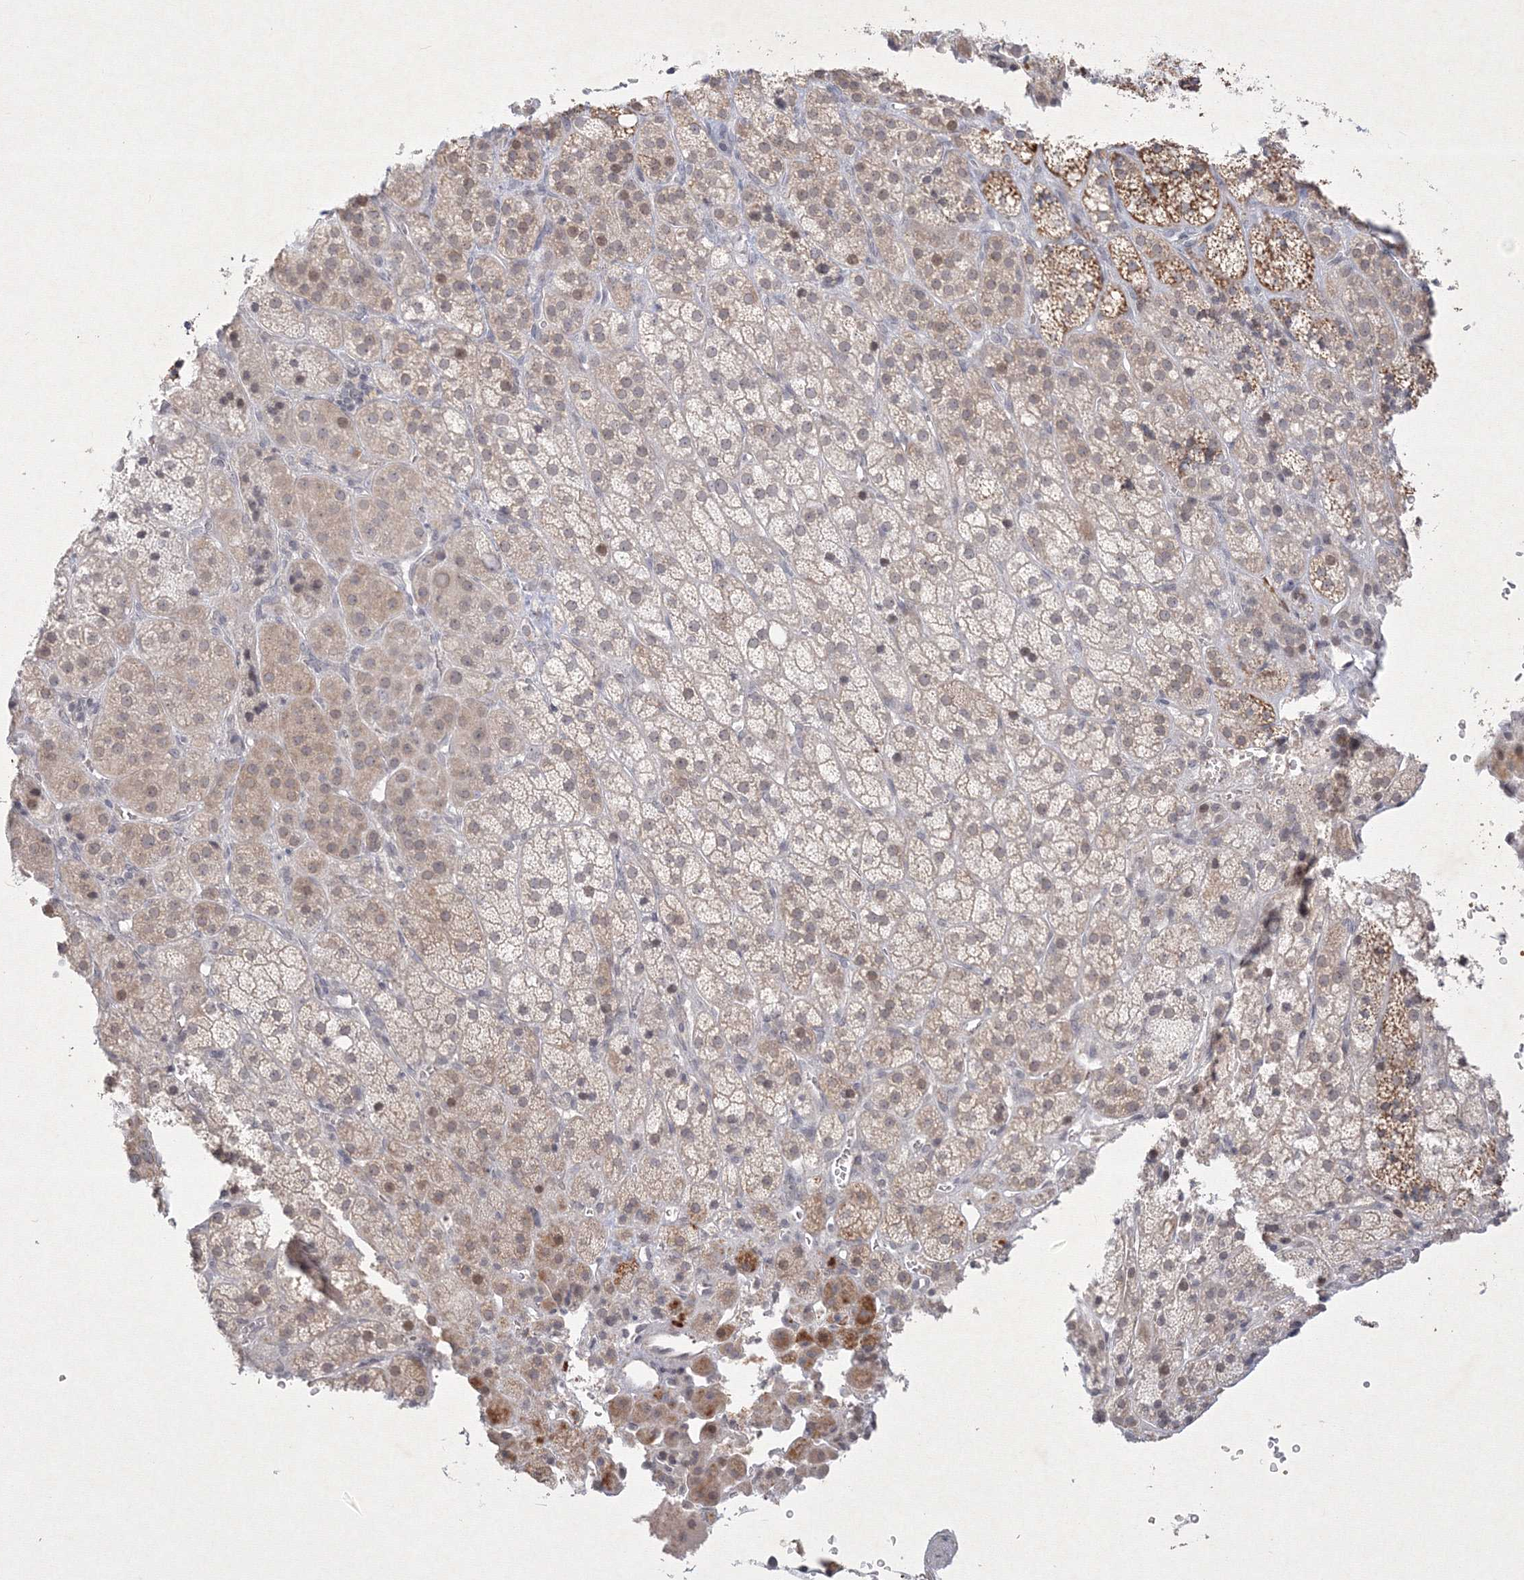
{"staining": {"intensity": "moderate", "quantity": "<25%", "location": "cytoplasmic/membranous,nuclear"}, "tissue": "adrenal gland", "cell_type": "Glandular cells", "image_type": "normal", "snomed": [{"axis": "morphology", "description": "Normal tissue, NOS"}, {"axis": "topography", "description": "Adrenal gland"}], "caption": "Glandular cells exhibit low levels of moderate cytoplasmic/membranous,nuclear staining in about <25% of cells in normal human adrenal gland.", "gene": "NXPE3", "patient": {"sex": "female", "age": 57}}